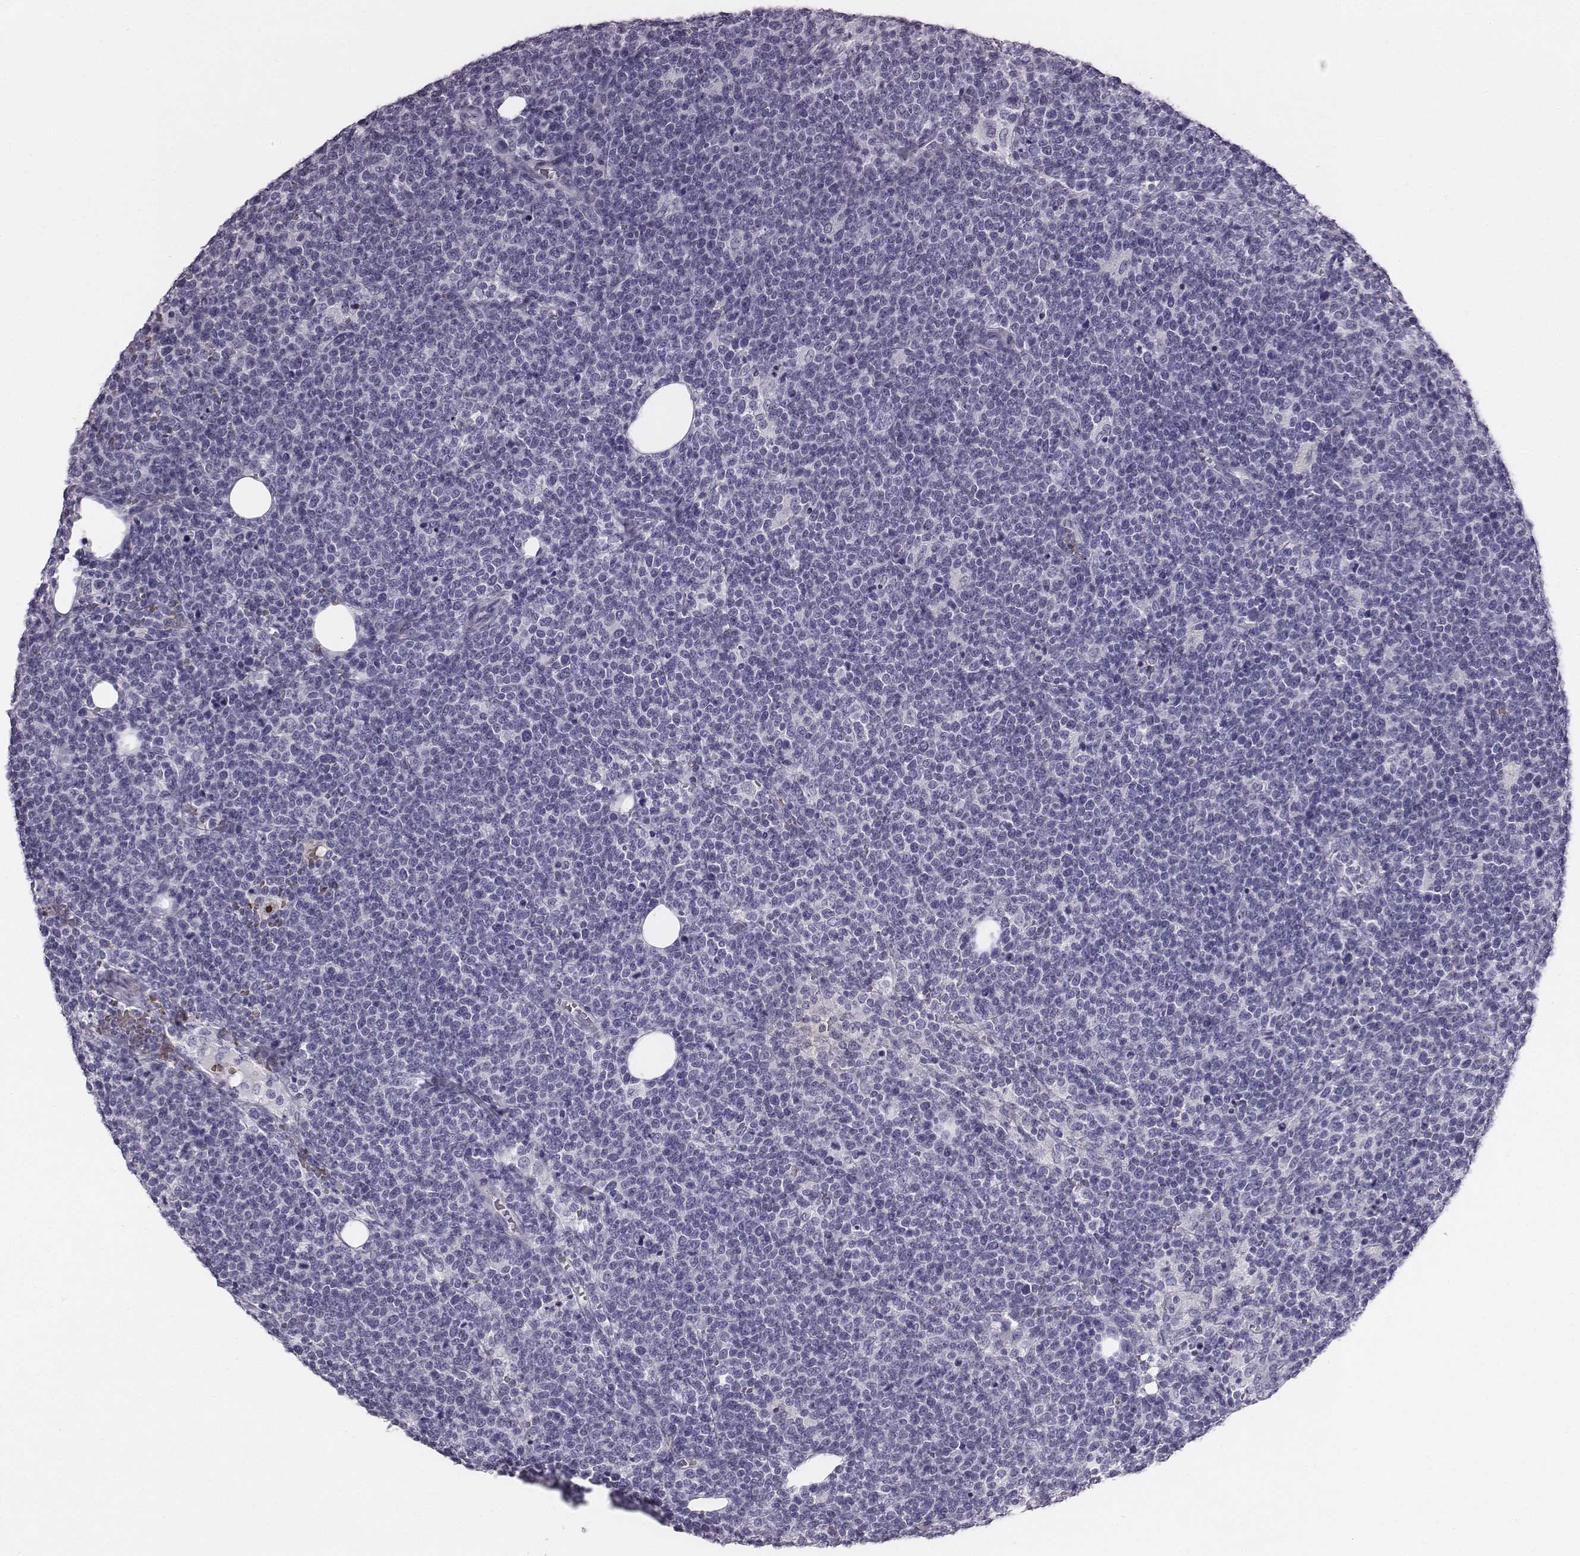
{"staining": {"intensity": "negative", "quantity": "none", "location": "none"}, "tissue": "lymphoma", "cell_type": "Tumor cells", "image_type": "cancer", "snomed": [{"axis": "morphology", "description": "Malignant lymphoma, non-Hodgkin's type, High grade"}, {"axis": "topography", "description": "Lymph node"}], "caption": "Immunohistochemical staining of high-grade malignant lymphoma, non-Hodgkin's type demonstrates no significant staining in tumor cells. (Immunohistochemistry (ihc), brightfield microscopy, high magnification).", "gene": "HBZ", "patient": {"sex": "male", "age": 61}}